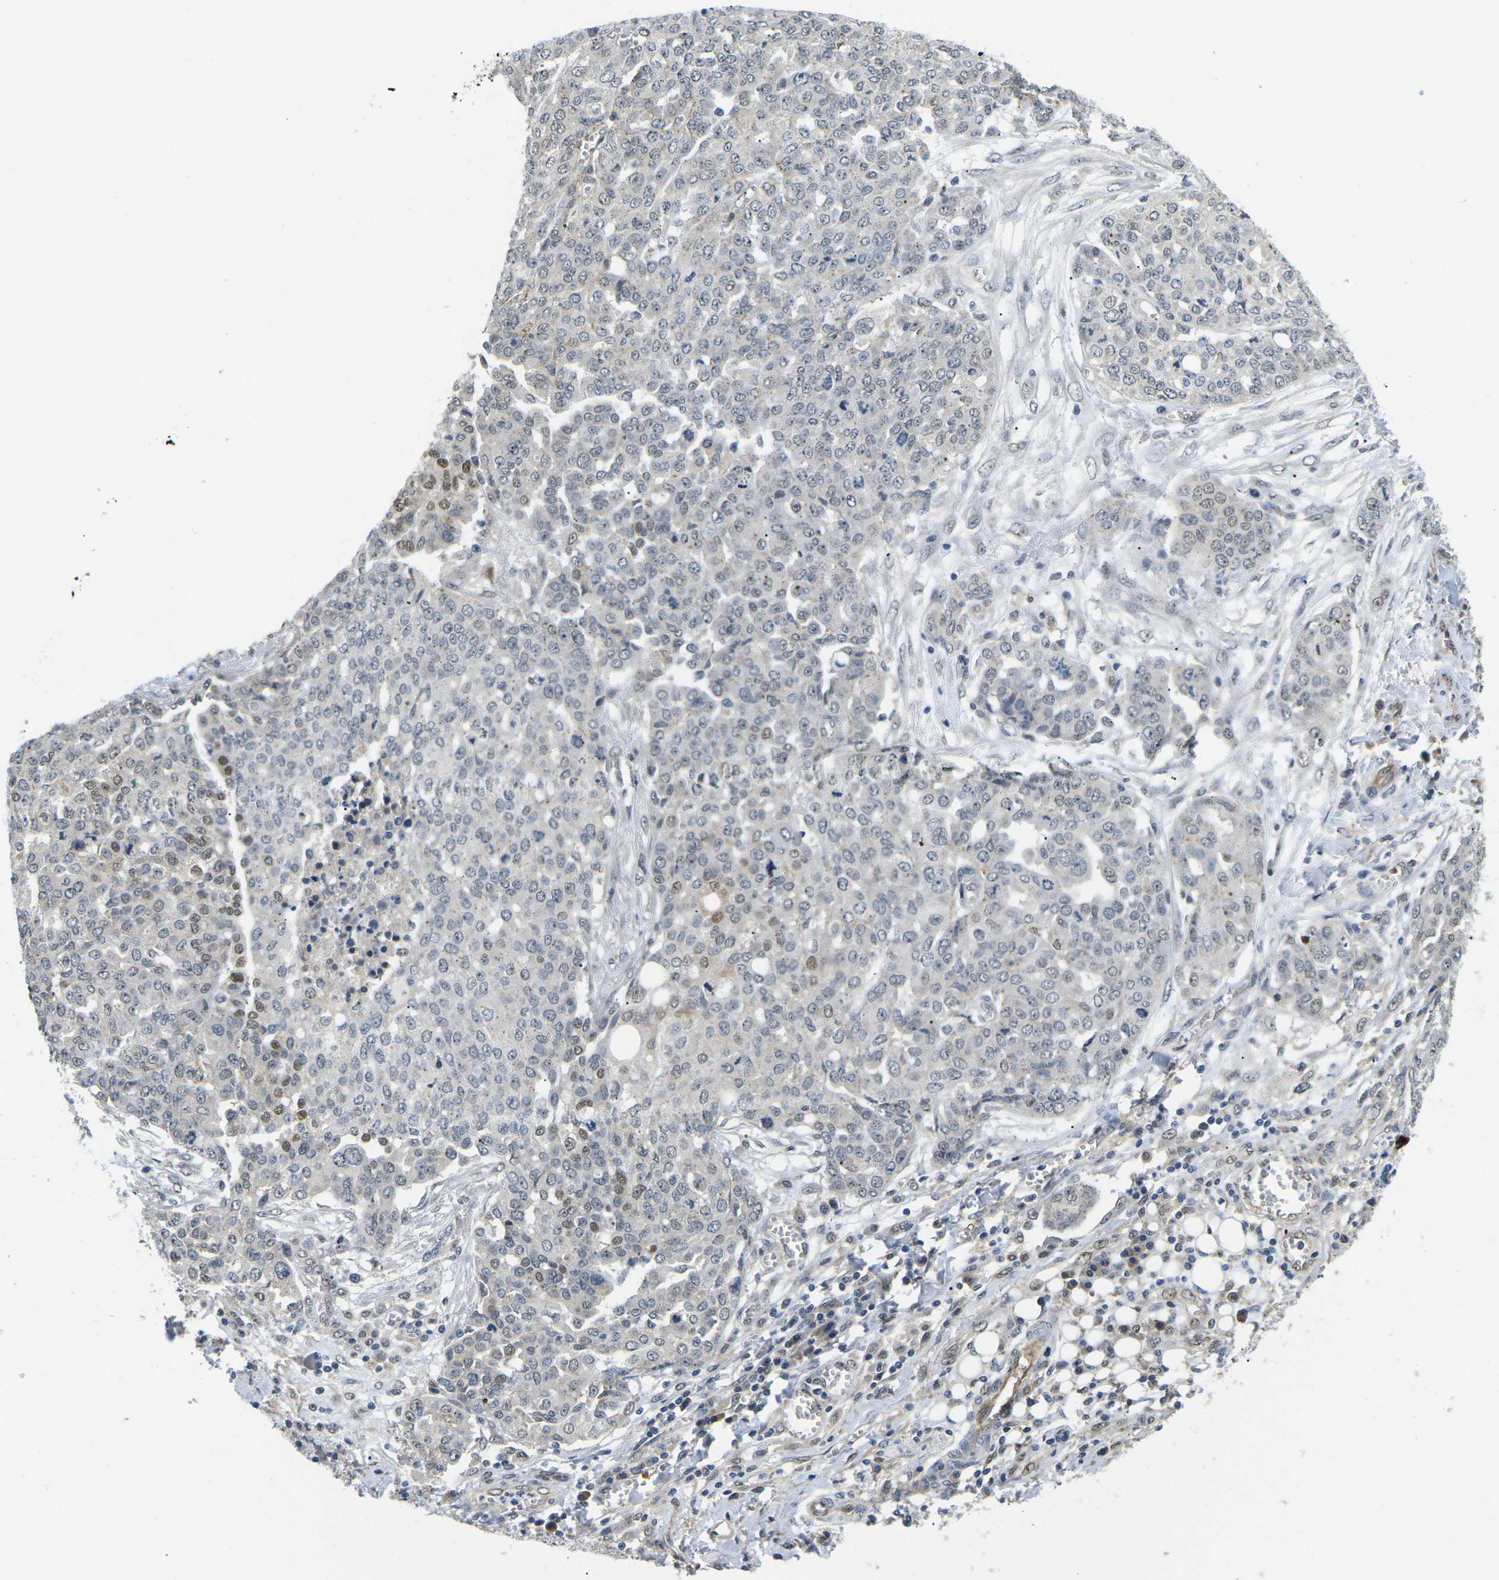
{"staining": {"intensity": "moderate", "quantity": "<25%", "location": "nuclear"}, "tissue": "ovarian cancer", "cell_type": "Tumor cells", "image_type": "cancer", "snomed": [{"axis": "morphology", "description": "Cystadenocarcinoma, serous, NOS"}, {"axis": "topography", "description": "Soft tissue"}, {"axis": "topography", "description": "Ovary"}], "caption": "Immunohistochemical staining of human ovarian cancer displays moderate nuclear protein expression in about <25% of tumor cells.", "gene": "ERBB4", "patient": {"sex": "female", "age": 57}}